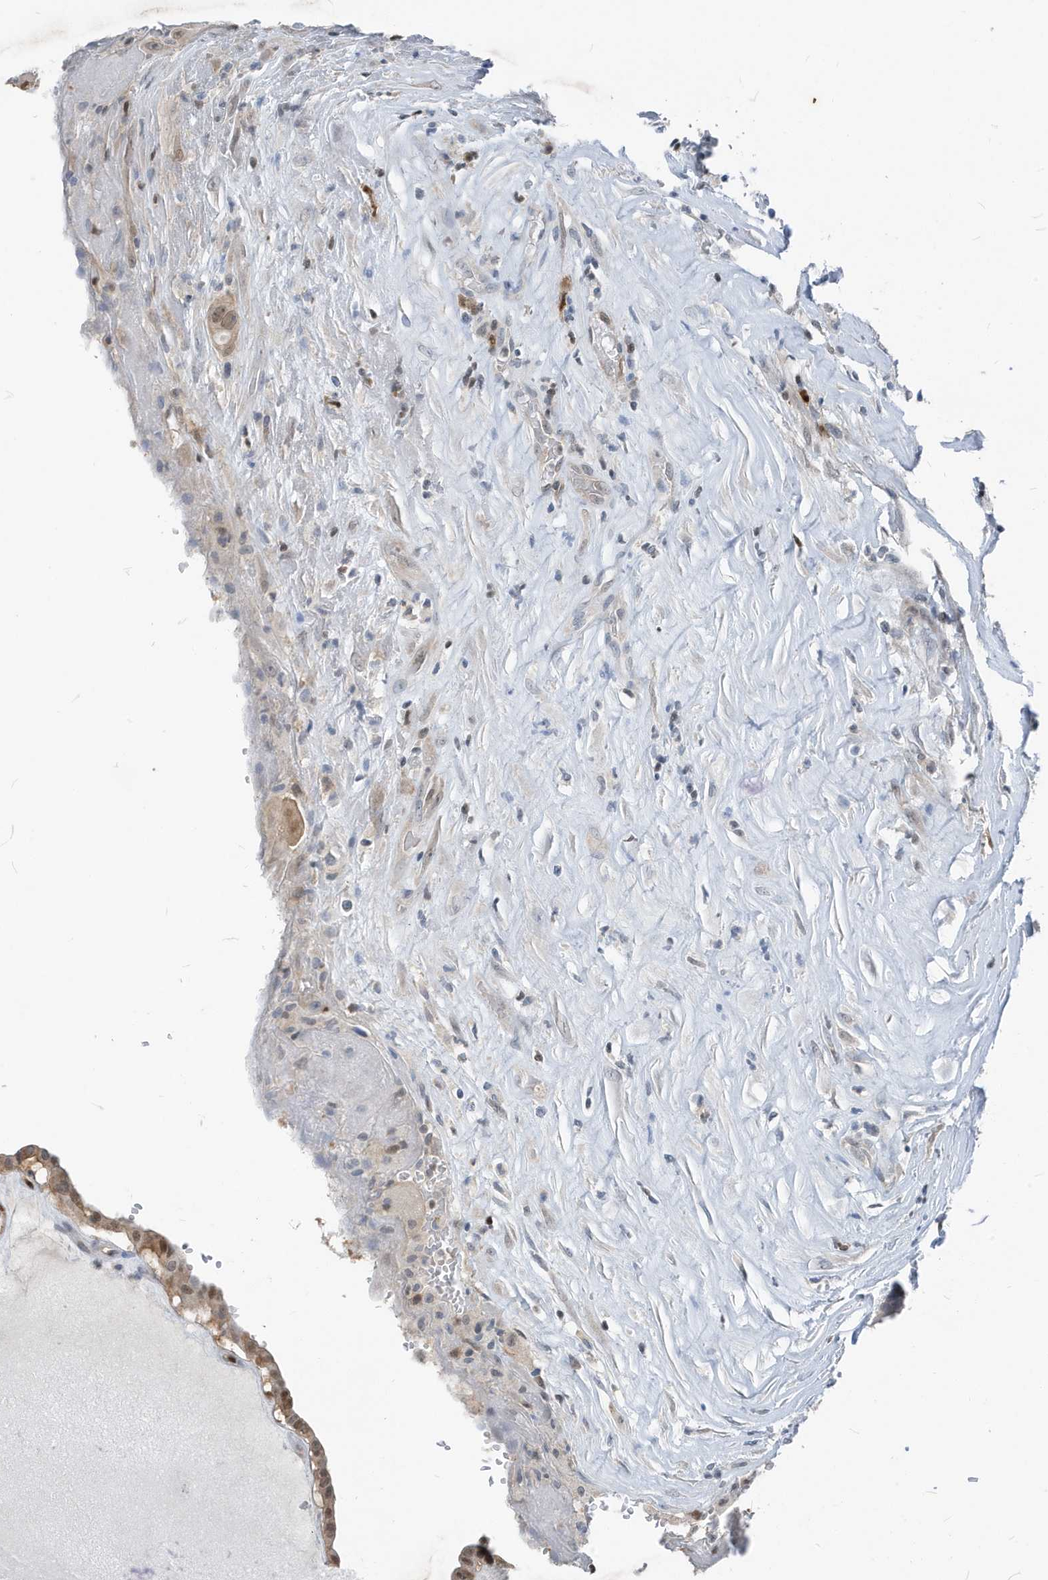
{"staining": {"intensity": "moderate", "quantity": ">75%", "location": "nuclear"}, "tissue": "thyroid cancer", "cell_type": "Tumor cells", "image_type": "cancer", "snomed": [{"axis": "morphology", "description": "Papillary adenocarcinoma, NOS"}, {"axis": "topography", "description": "Thyroid gland"}], "caption": "This is a micrograph of immunohistochemistry (IHC) staining of thyroid cancer (papillary adenocarcinoma), which shows moderate staining in the nuclear of tumor cells.", "gene": "NCOA7", "patient": {"sex": "male", "age": 77}}